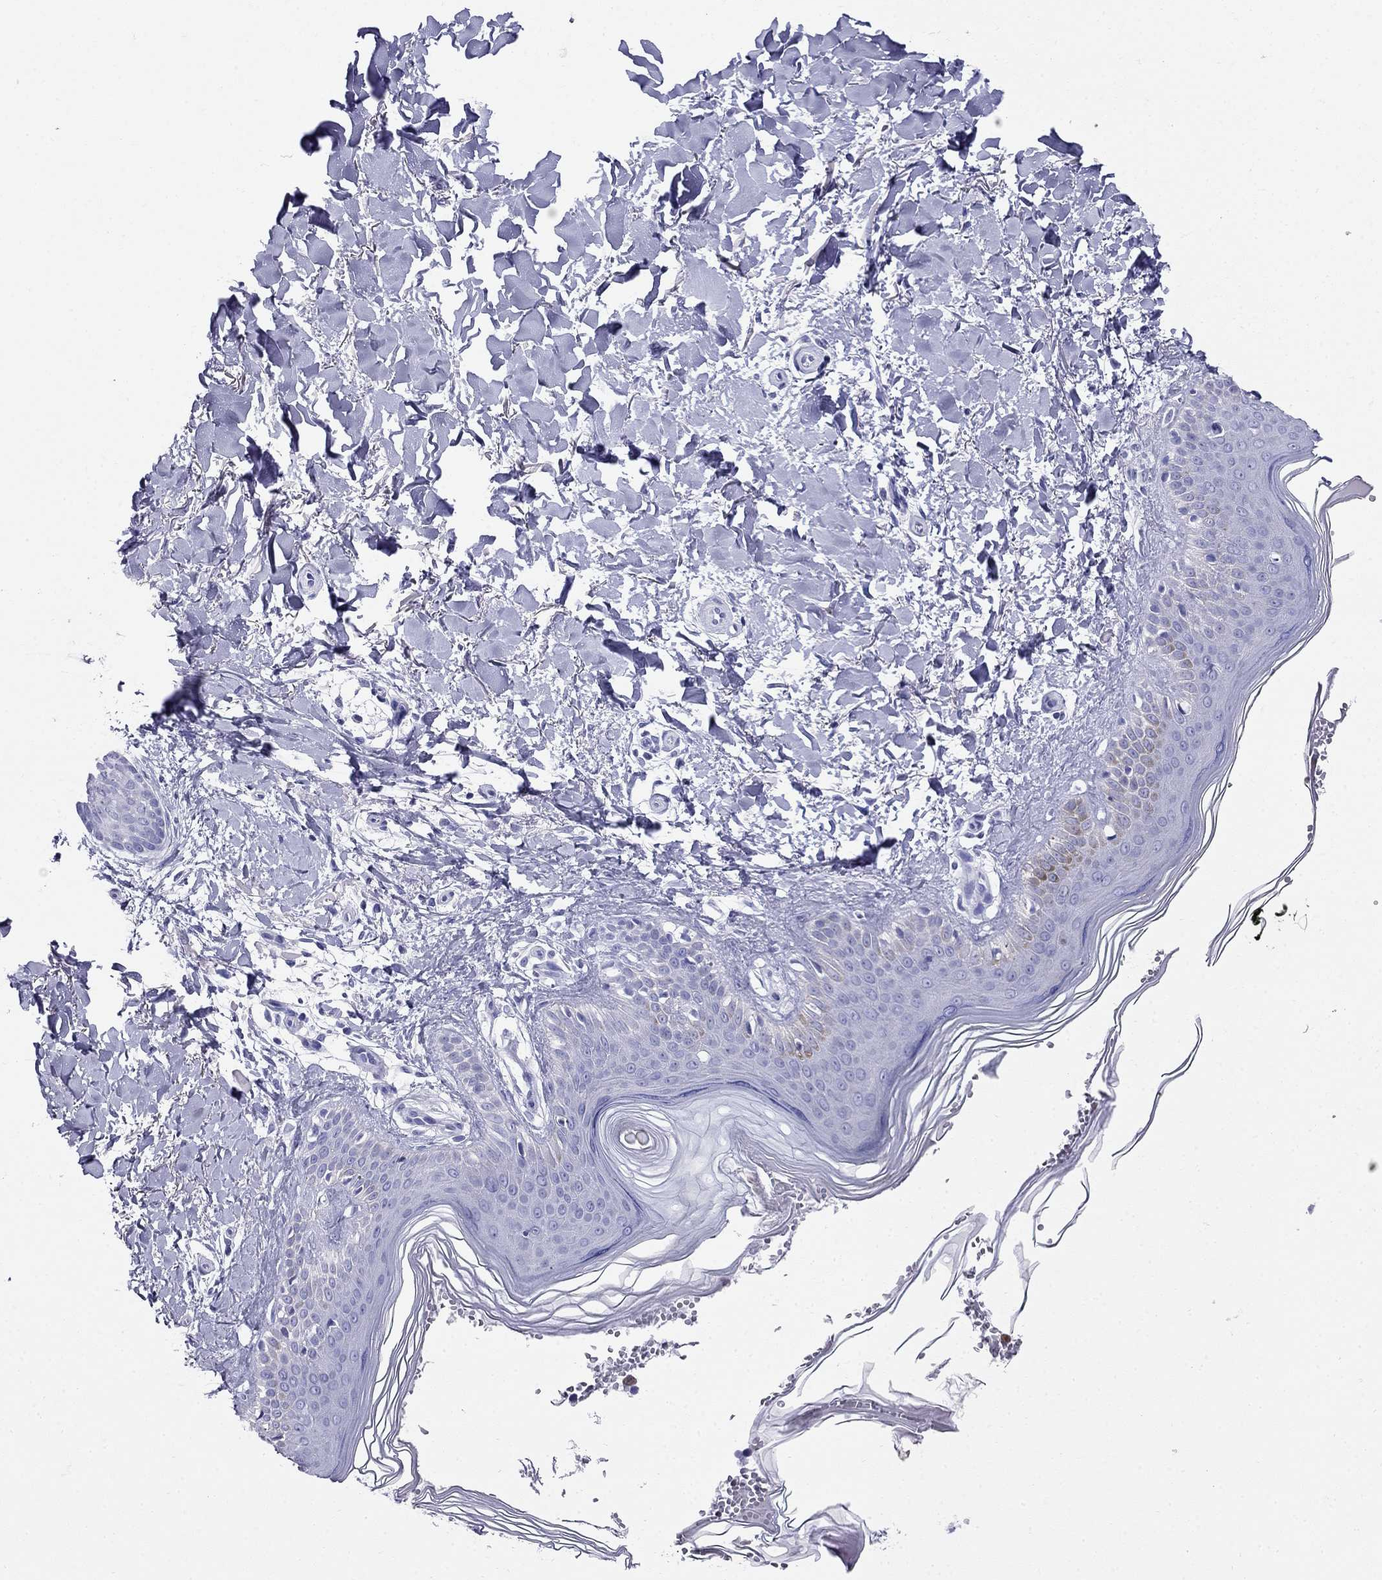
{"staining": {"intensity": "negative", "quantity": "none", "location": "none"}, "tissue": "melanoma", "cell_type": "Tumor cells", "image_type": "cancer", "snomed": [{"axis": "morphology", "description": "Malignant melanoma, NOS"}, {"axis": "topography", "description": "Skin"}], "caption": "High power microscopy image of an immunohistochemistry image of melanoma, revealing no significant positivity in tumor cells.", "gene": "PPP1R36", "patient": {"sex": "female", "age": 73}}